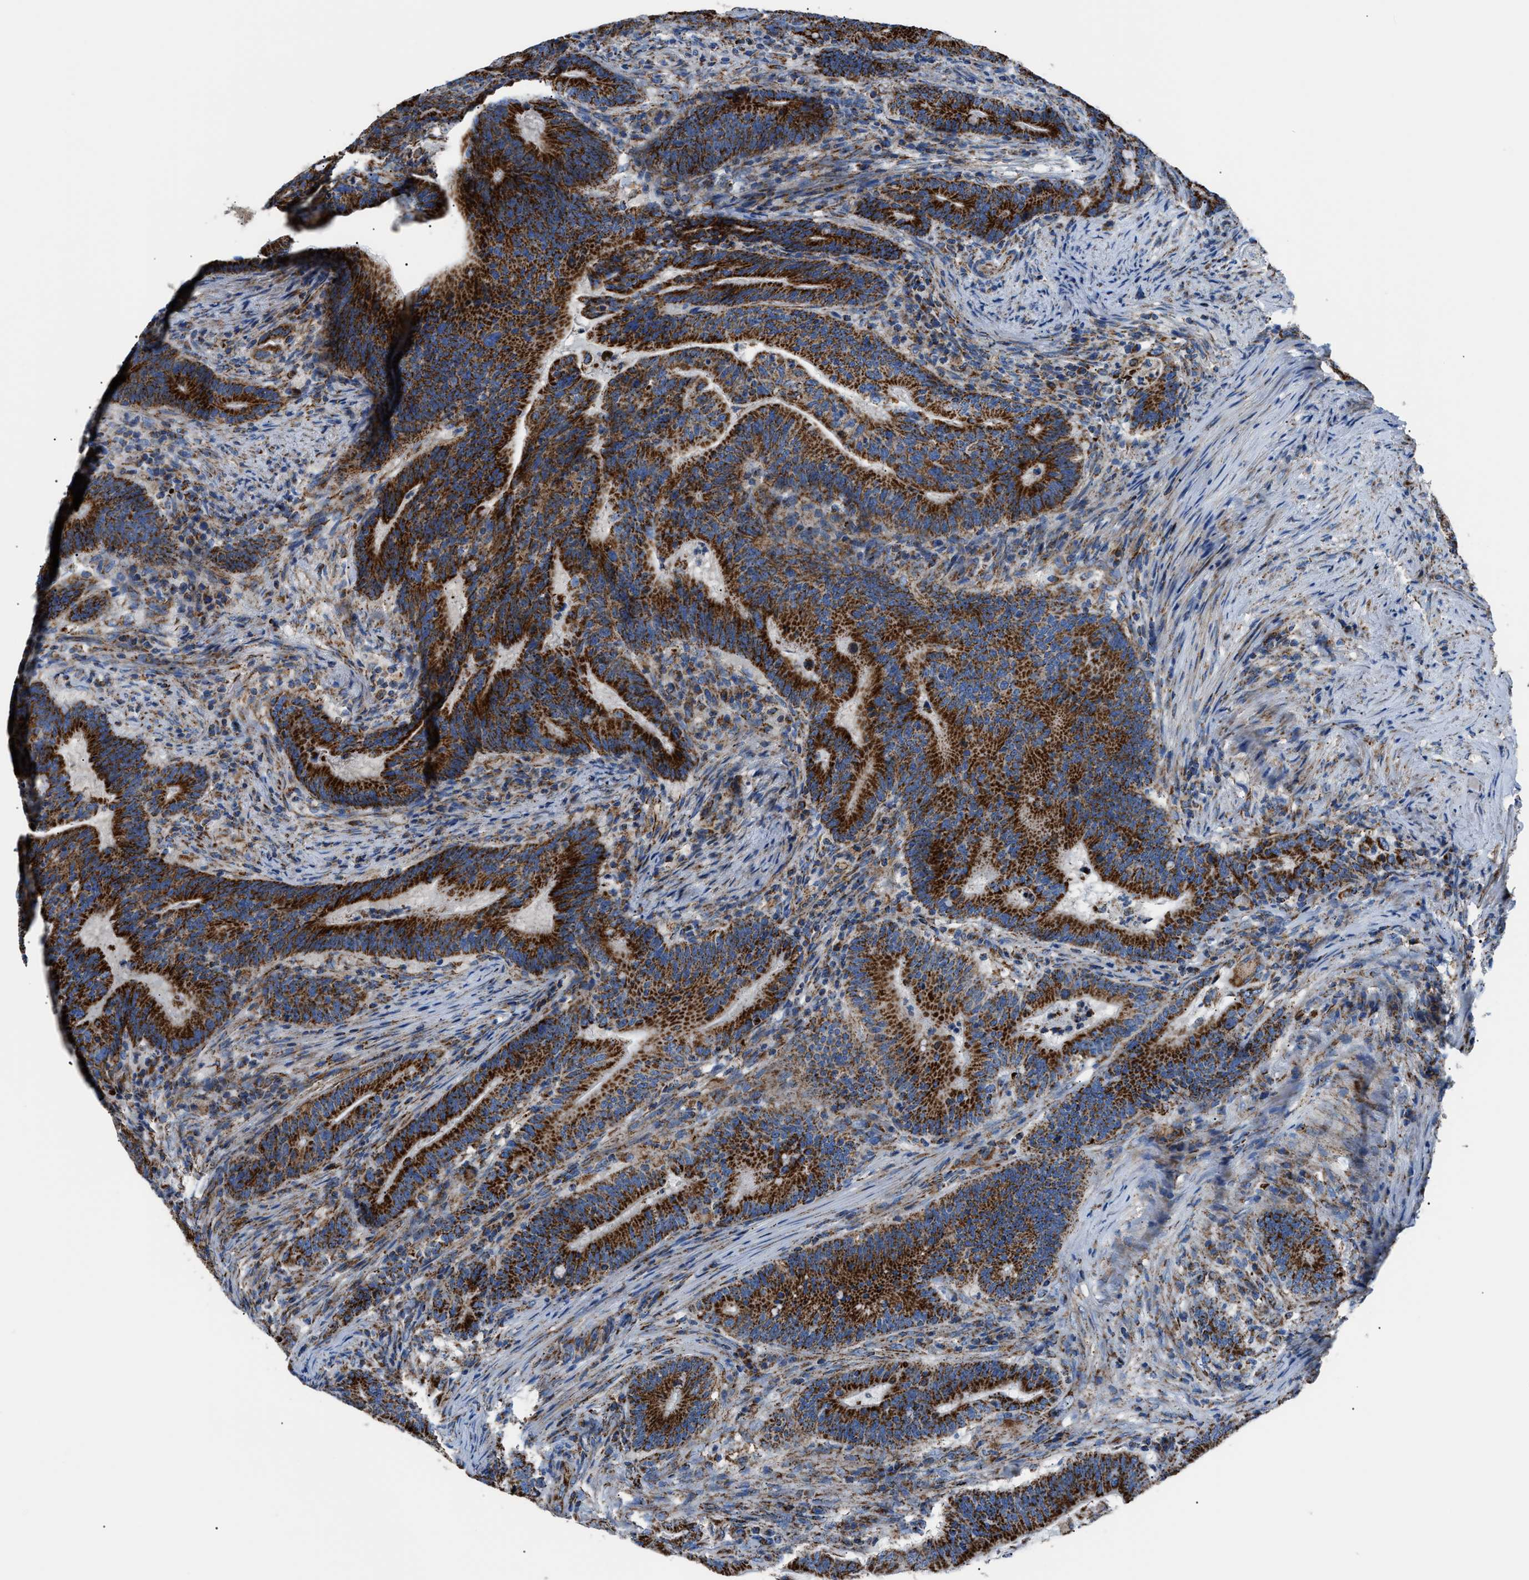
{"staining": {"intensity": "strong", "quantity": ">75%", "location": "cytoplasmic/membranous"}, "tissue": "colorectal cancer", "cell_type": "Tumor cells", "image_type": "cancer", "snomed": [{"axis": "morphology", "description": "Normal tissue, NOS"}, {"axis": "morphology", "description": "Adenocarcinoma, NOS"}, {"axis": "topography", "description": "Colon"}], "caption": "Tumor cells display strong cytoplasmic/membranous staining in about >75% of cells in colorectal cancer.", "gene": "PHB2", "patient": {"sex": "female", "age": 66}}